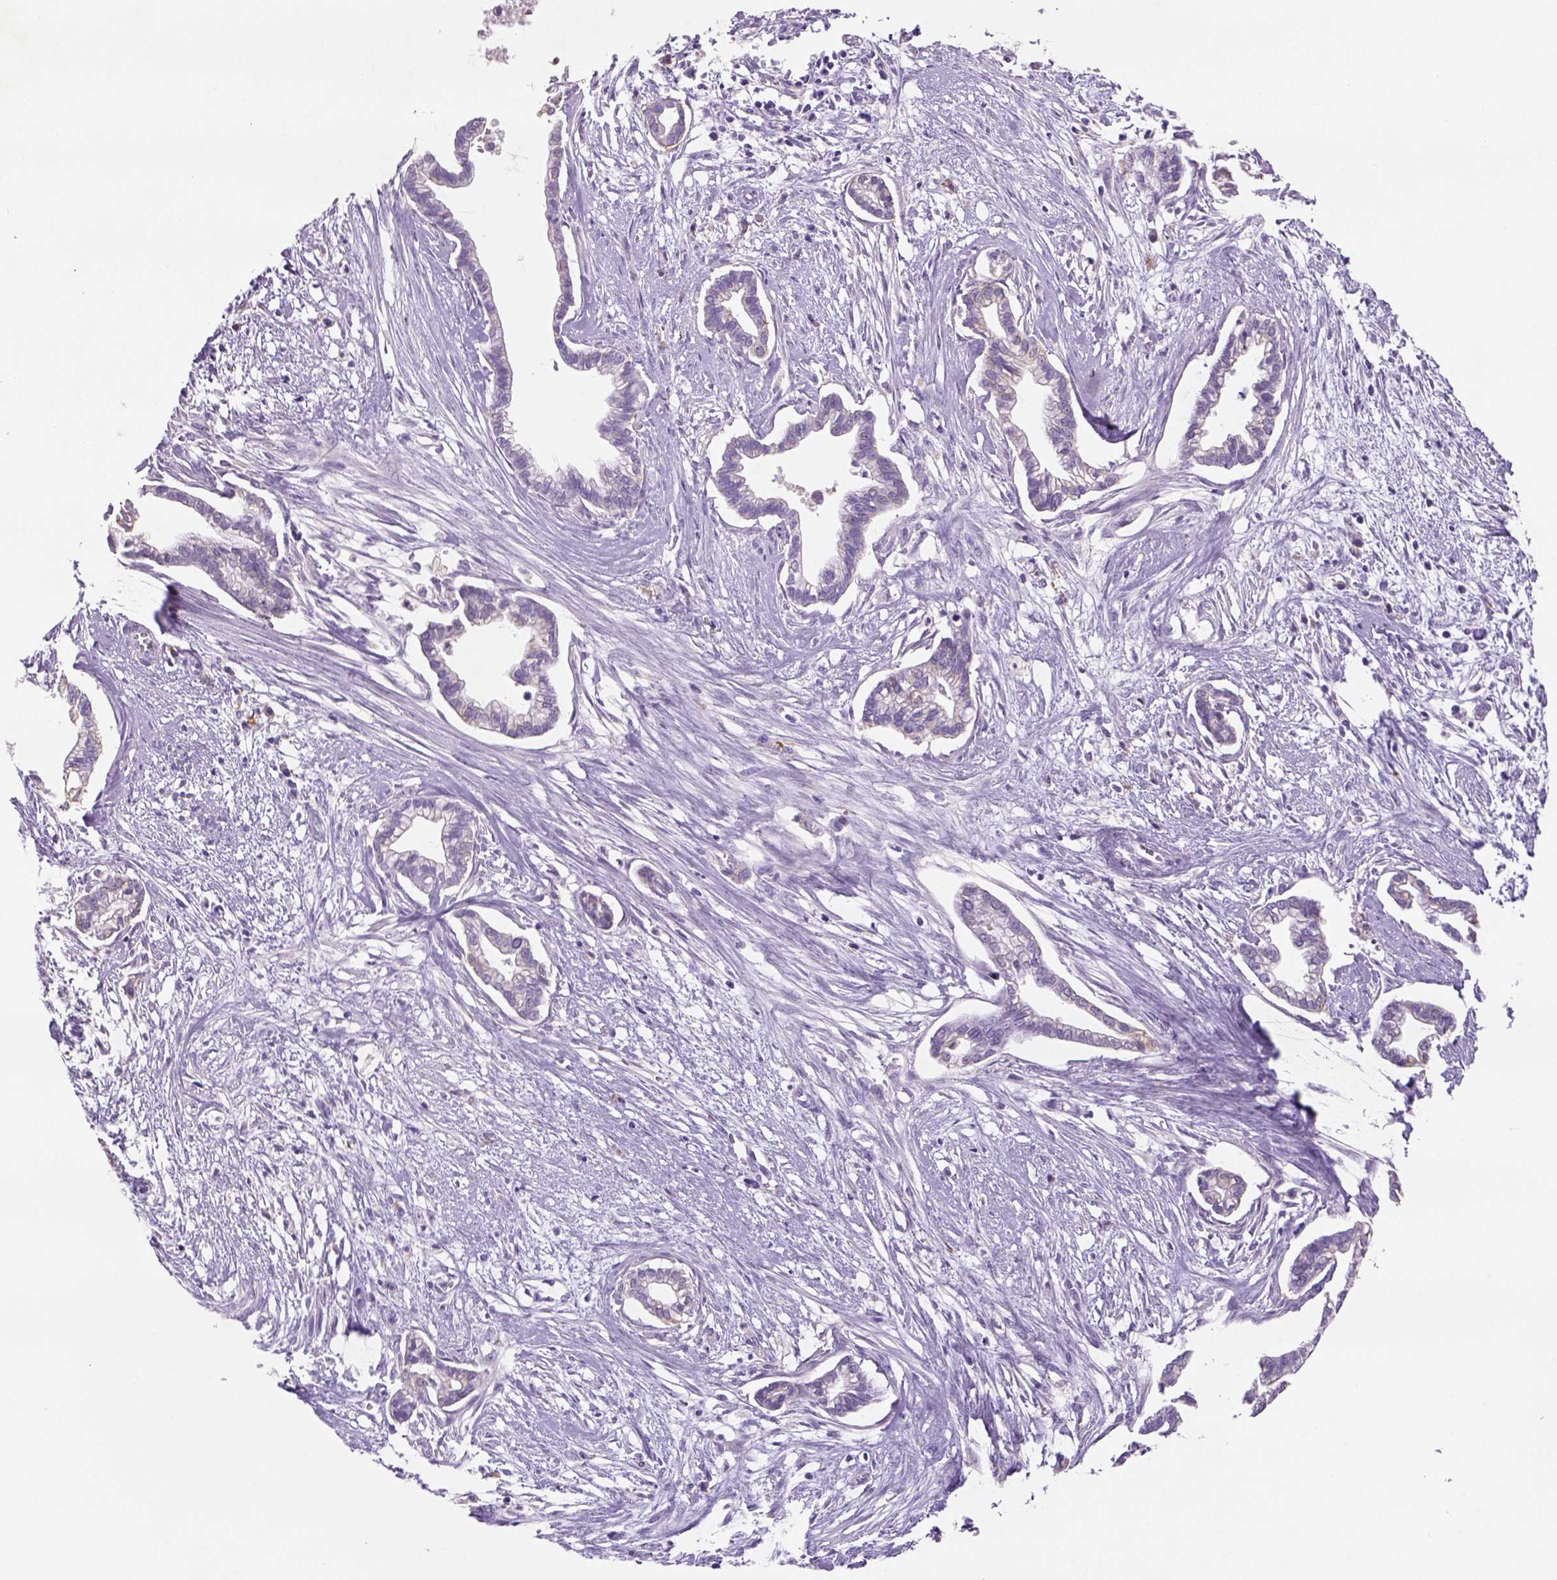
{"staining": {"intensity": "negative", "quantity": "none", "location": "none"}, "tissue": "cervical cancer", "cell_type": "Tumor cells", "image_type": "cancer", "snomed": [{"axis": "morphology", "description": "Adenocarcinoma, NOS"}, {"axis": "topography", "description": "Cervix"}], "caption": "The immunohistochemistry histopathology image has no significant staining in tumor cells of cervical cancer (adenocarcinoma) tissue.", "gene": "NAALAD2", "patient": {"sex": "female", "age": 62}}